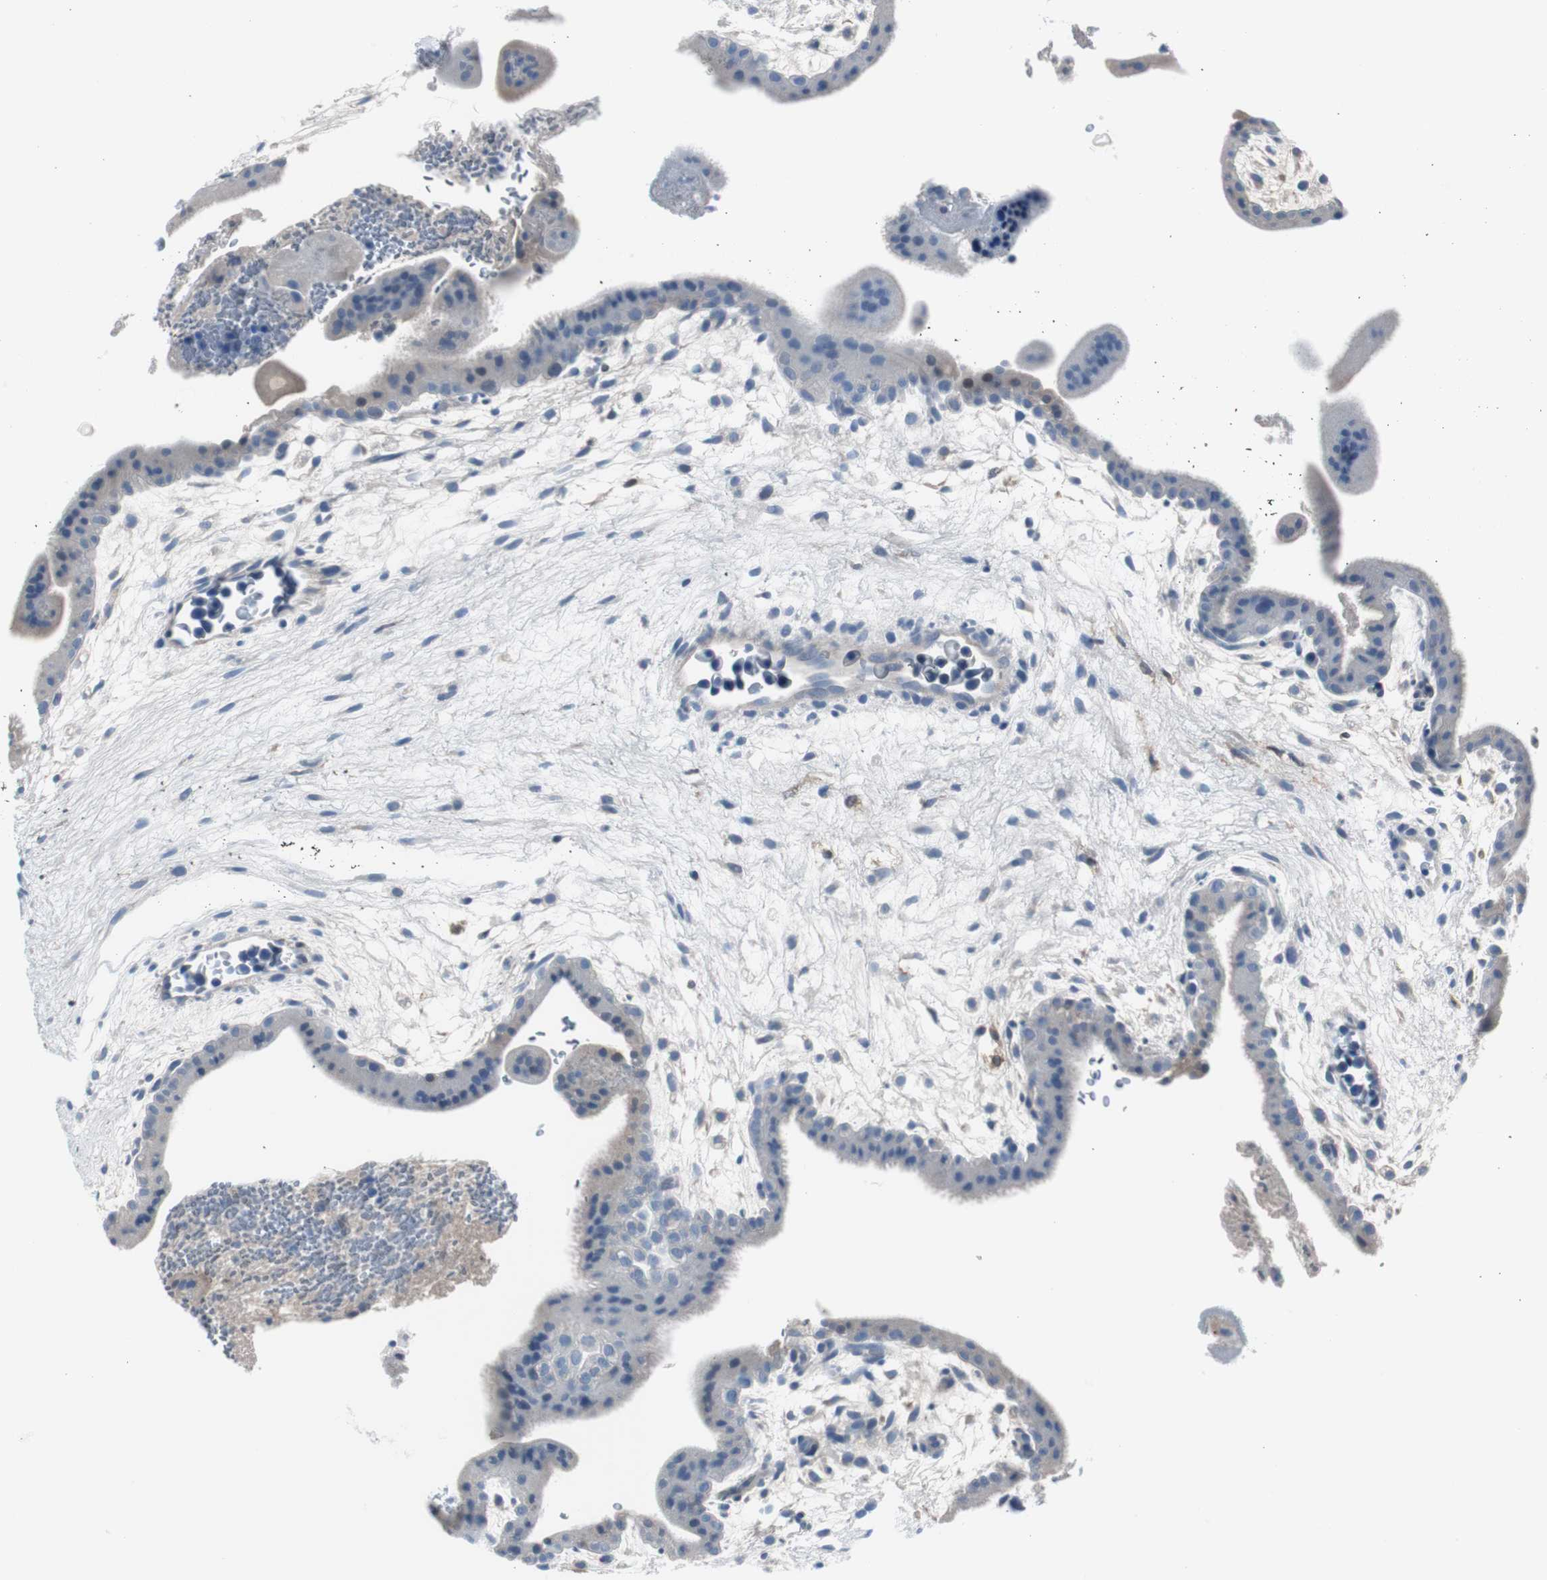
{"staining": {"intensity": "negative", "quantity": "none", "location": "none"}, "tissue": "placenta", "cell_type": "Decidual cells", "image_type": "normal", "snomed": [{"axis": "morphology", "description": "Normal tissue, NOS"}, {"axis": "topography", "description": "Placenta"}], "caption": "IHC of unremarkable human placenta exhibits no staining in decidual cells. The staining was performed using DAB to visualize the protein expression in brown, while the nuclei were stained in blue with hematoxylin (Magnification: 20x).", "gene": "SERPINF1", "patient": {"sex": "female", "age": 35}}